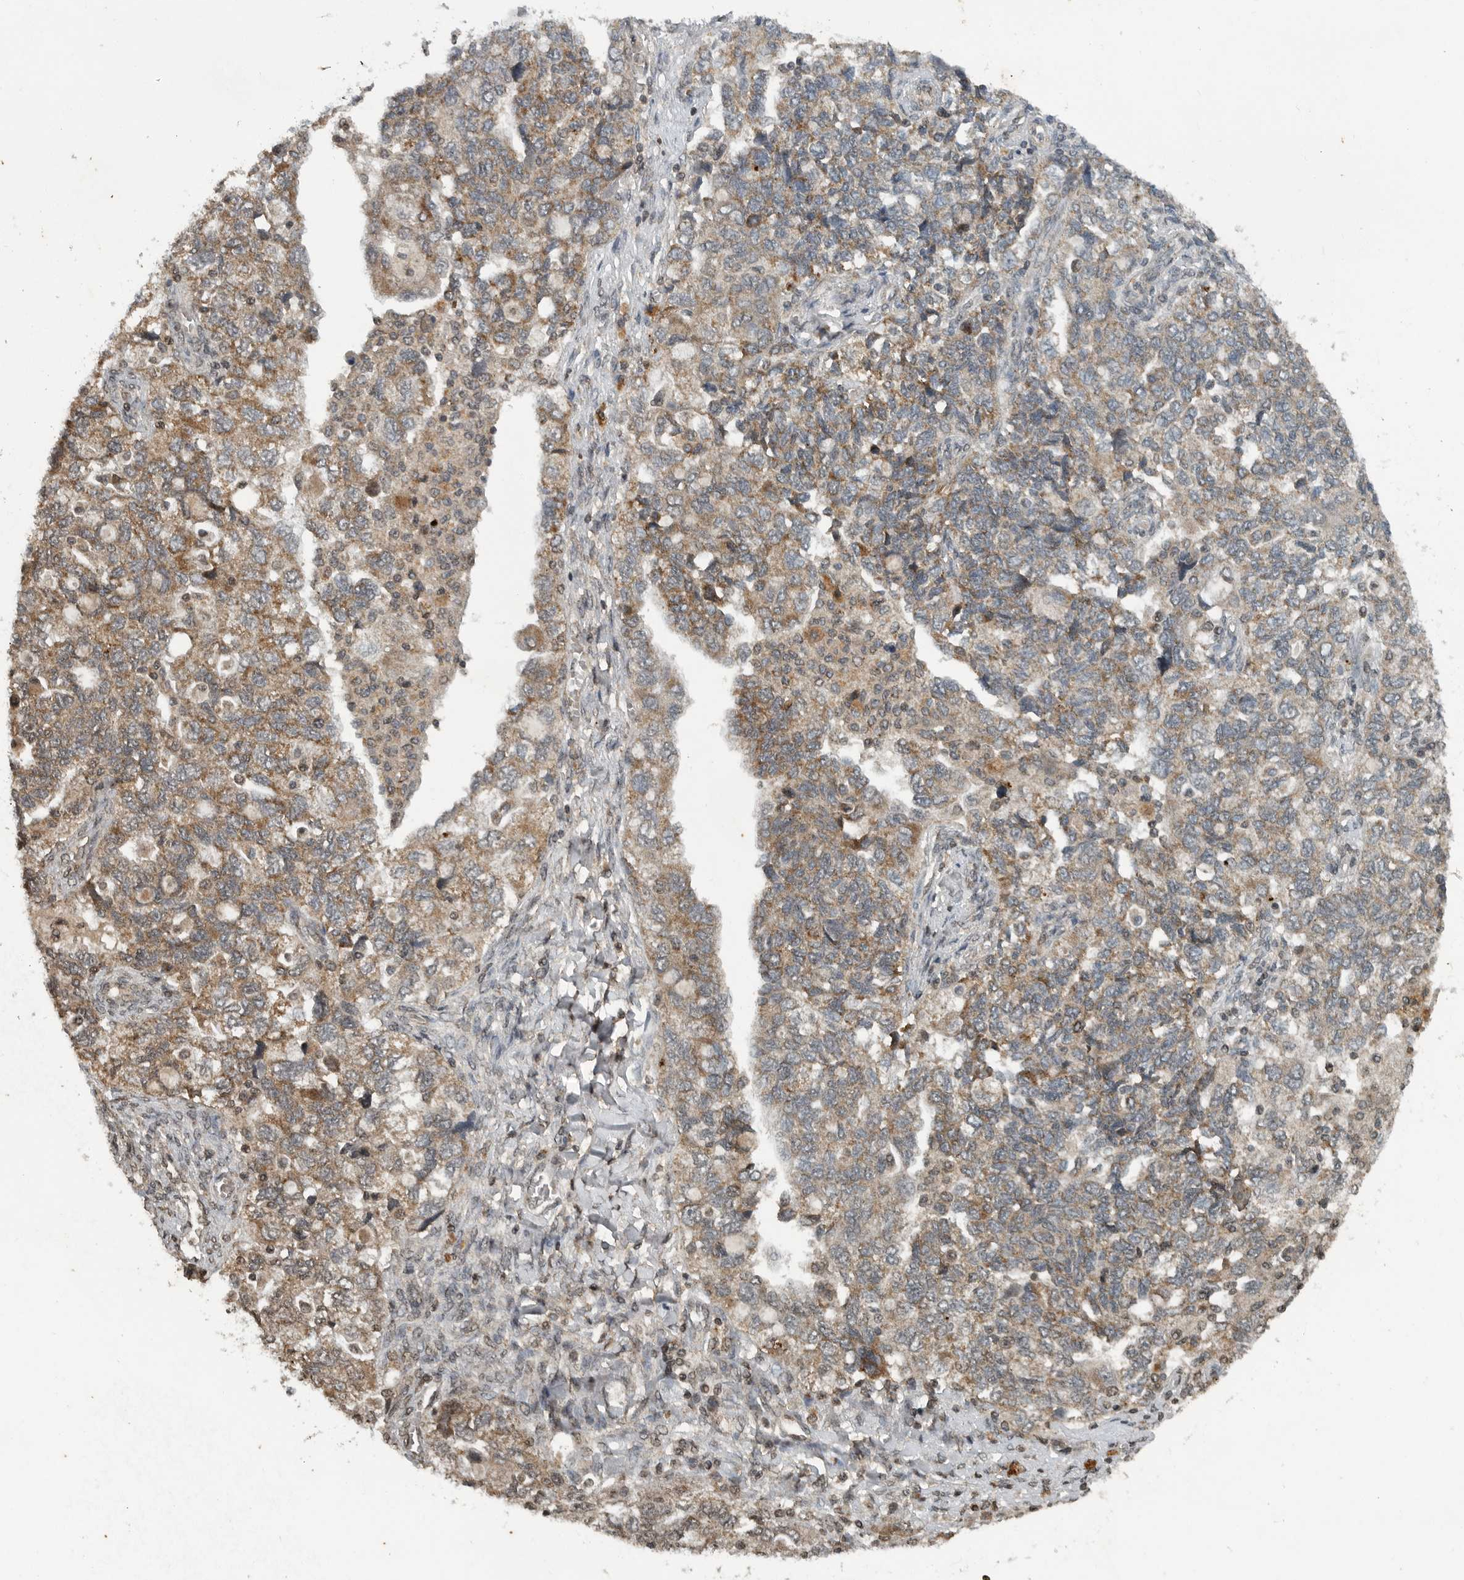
{"staining": {"intensity": "moderate", "quantity": ">75%", "location": "cytoplasmic/membranous"}, "tissue": "ovarian cancer", "cell_type": "Tumor cells", "image_type": "cancer", "snomed": [{"axis": "morphology", "description": "Carcinoma, NOS"}, {"axis": "morphology", "description": "Cystadenocarcinoma, serous, NOS"}, {"axis": "topography", "description": "Ovary"}], "caption": "Ovarian cancer tissue demonstrates moderate cytoplasmic/membranous expression in approximately >75% of tumor cells (DAB (3,3'-diaminobenzidine) IHC, brown staining for protein, blue staining for nuclei).", "gene": "IL6ST", "patient": {"sex": "female", "age": 69}}